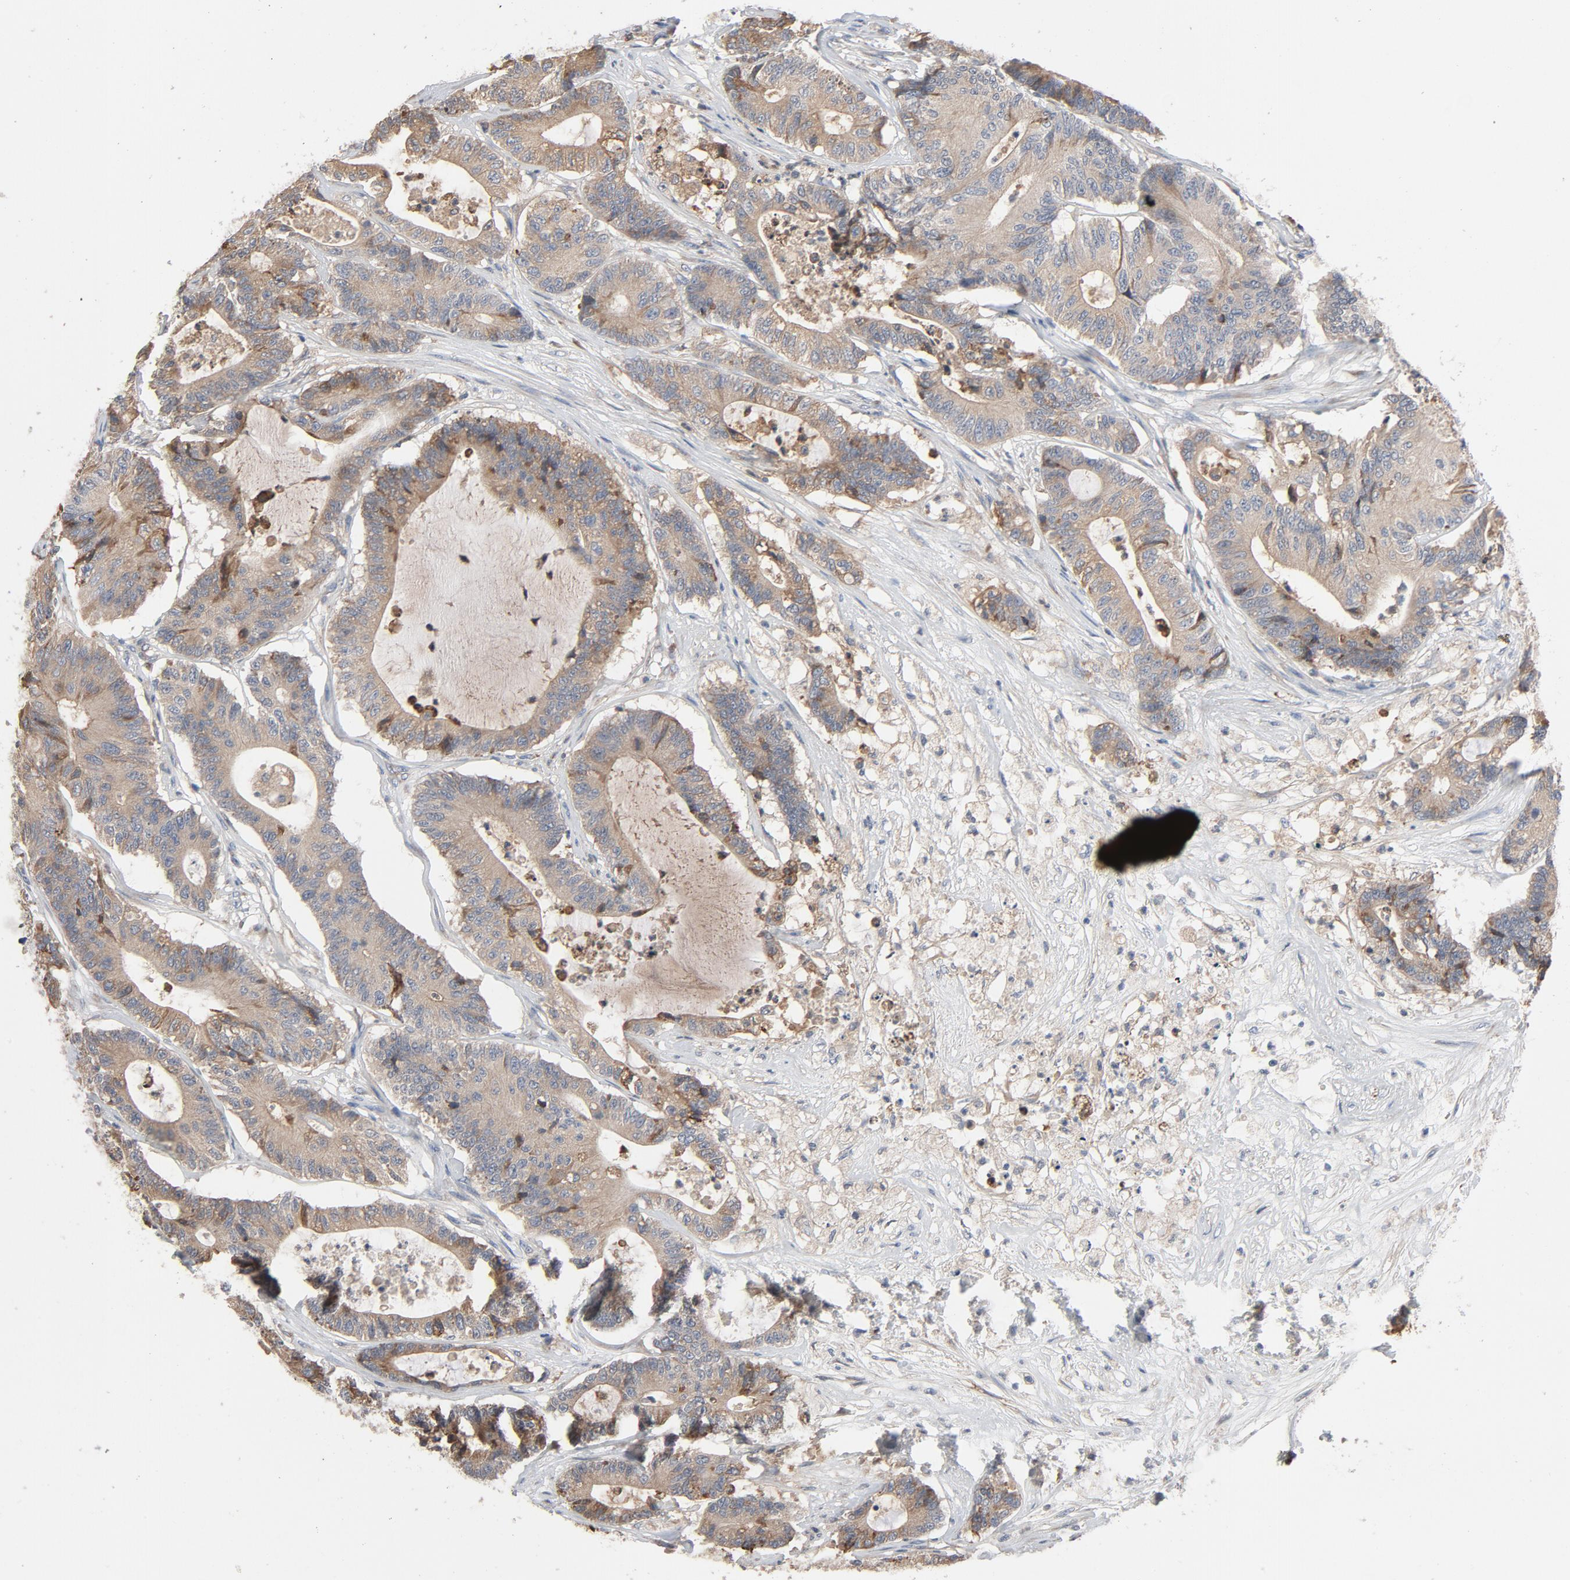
{"staining": {"intensity": "moderate", "quantity": ">75%", "location": "cytoplasmic/membranous"}, "tissue": "colorectal cancer", "cell_type": "Tumor cells", "image_type": "cancer", "snomed": [{"axis": "morphology", "description": "Adenocarcinoma, NOS"}, {"axis": "topography", "description": "Colon"}], "caption": "Colorectal adenocarcinoma was stained to show a protein in brown. There is medium levels of moderate cytoplasmic/membranous staining in about >75% of tumor cells.", "gene": "TLR4", "patient": {"sex": "female", "age": 84}}